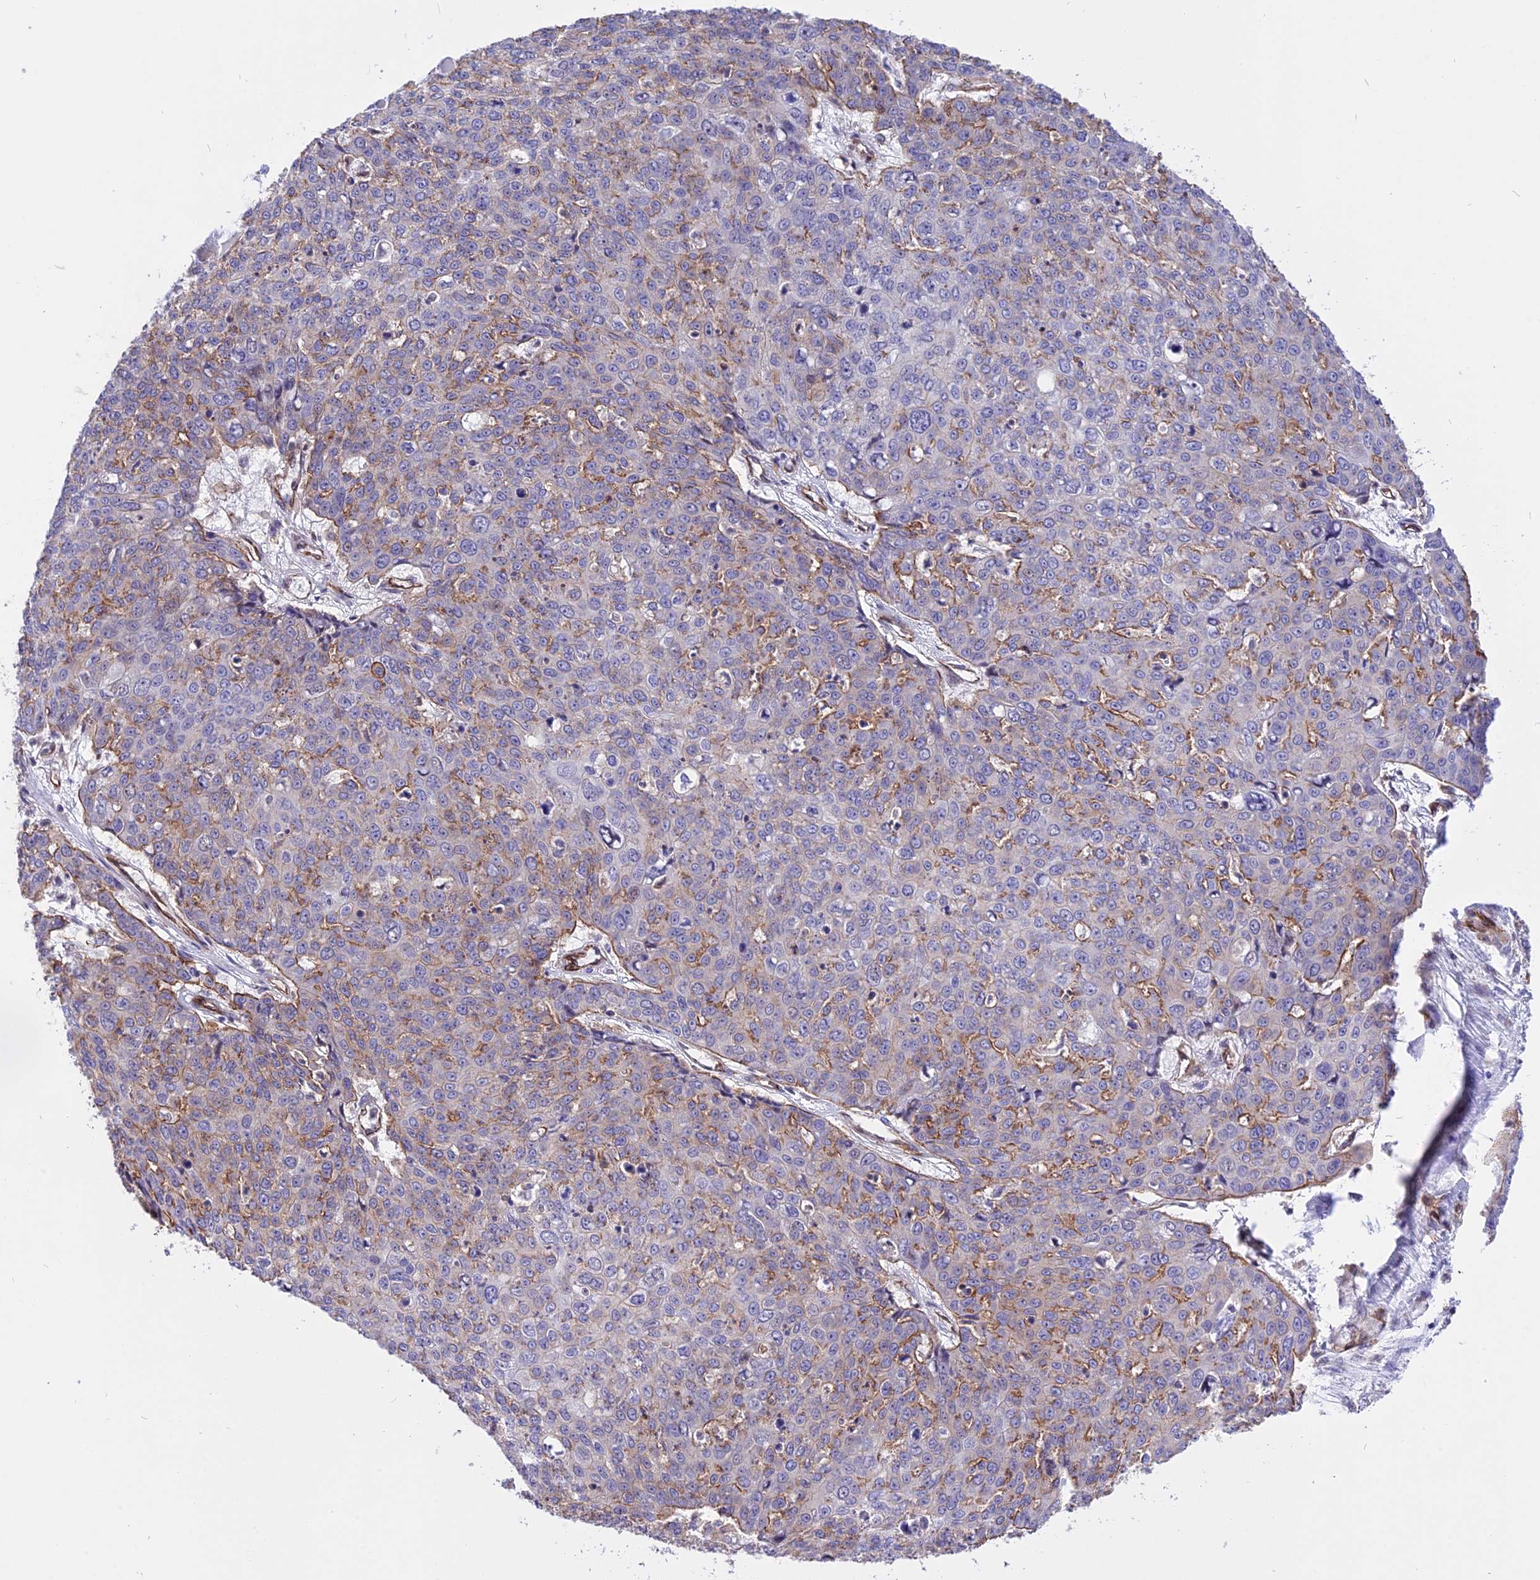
{"staining": {"intensity": "moderate", "quantity": "<25%", "location": "cytoplasmic/membranous"}, "tissue": "skin cancer", "cell_type": "Tumor cells", "image_type": "cancer", "snomed": [{"axis": "morphology", "description": "Squamous cell carcinoma, NOS"}, {"axis": "topography", "description": "Skin"}], "caption": "An immunohistochemistry (IHC) histopathology image of tumor tissue is shown. Protein staining in brown shows moderate cytoplasmic/membranous positivity in skin cancer (squamous cell carcinoma) within tumor cells.", "gene": "R3HDM4", "patient": {"sex": "male", "age": 71}}